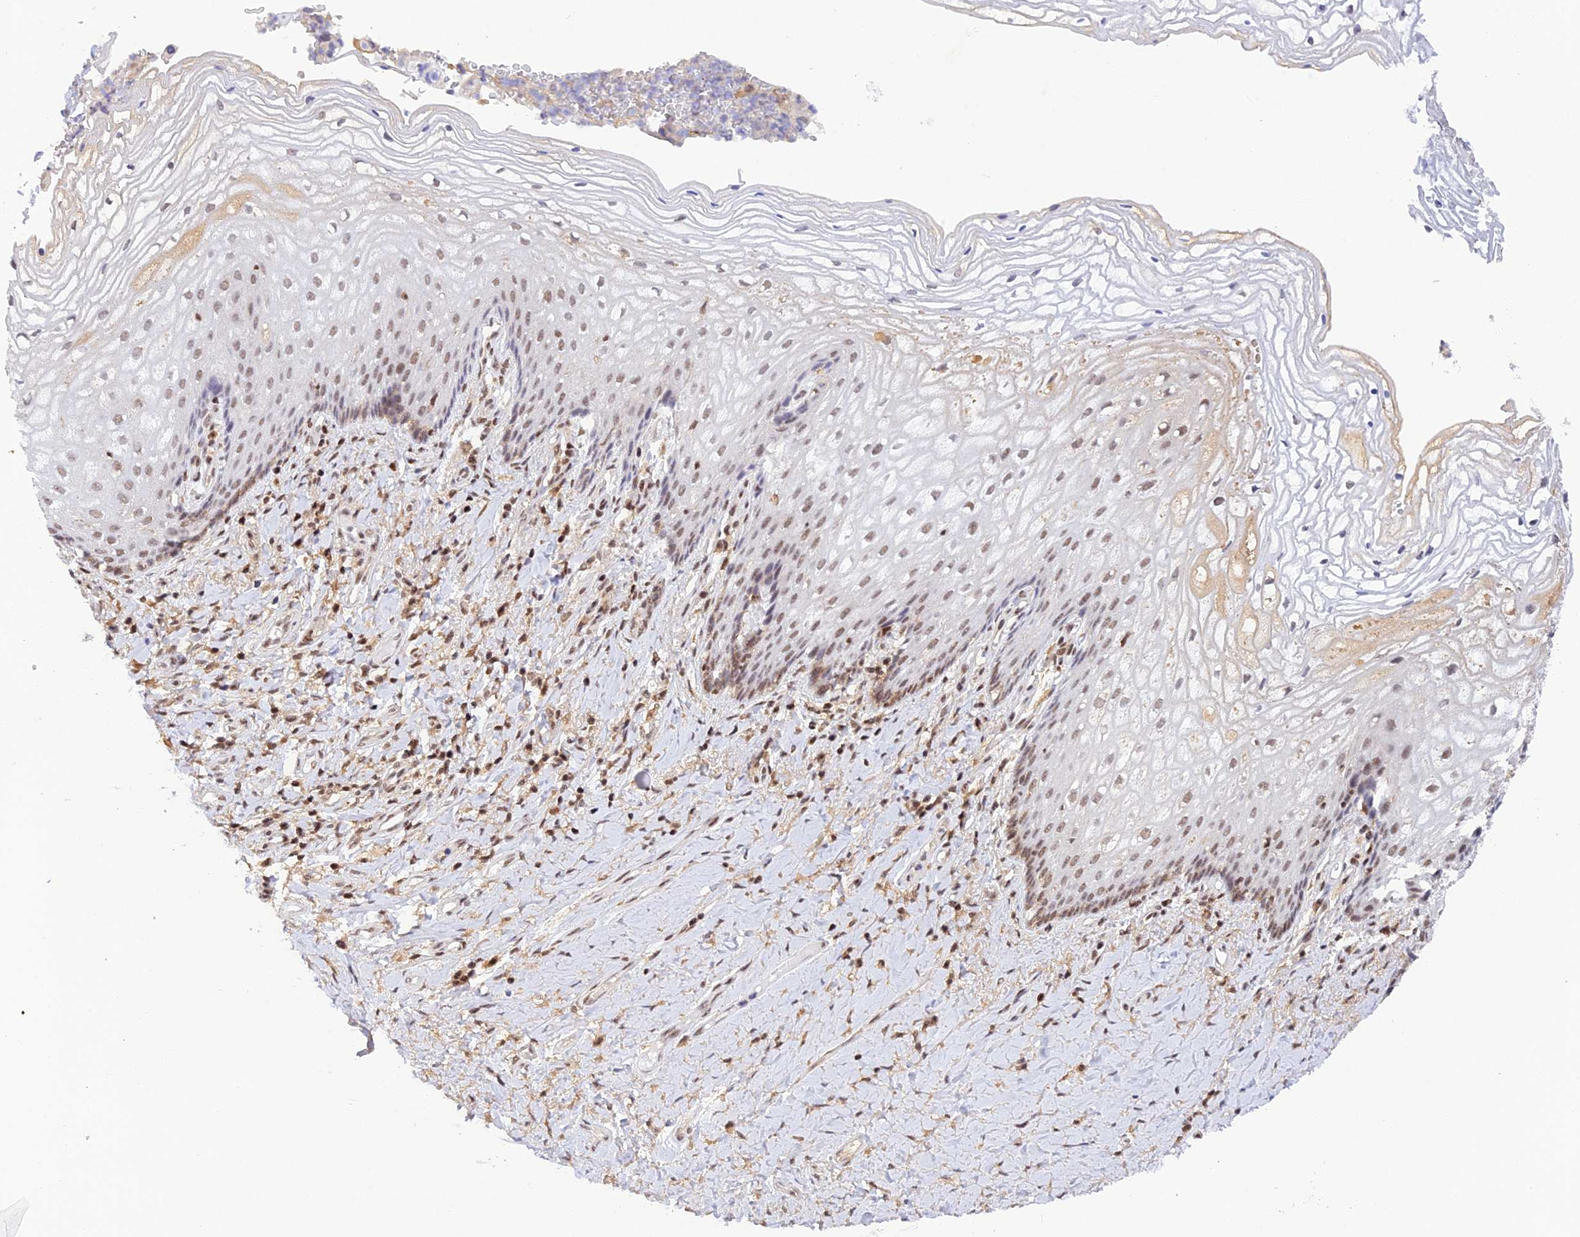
{"staining": {"intensity": "moderate", "quantity": "25%-75%", "location": "nuclear"}, "tissue": "vagina", "cell_type": "Squamous epithelial cells", "image_type": "normal", "snomed": [{"axis": "morphology", "description": "Normal tissue, NOS"}, {"axis": "topography", "description": "Vagina"}], "caption": "Immunohistochemistry (DAB (3,3'-diaminobenzidine)) staining of unremarkable human vagina exhibits moderate nuclear protein expression in approximately 25%-75% of squamous epithelial cells.", "gene": "THAP11", "patient": {"sex": "female", "age": 60}}